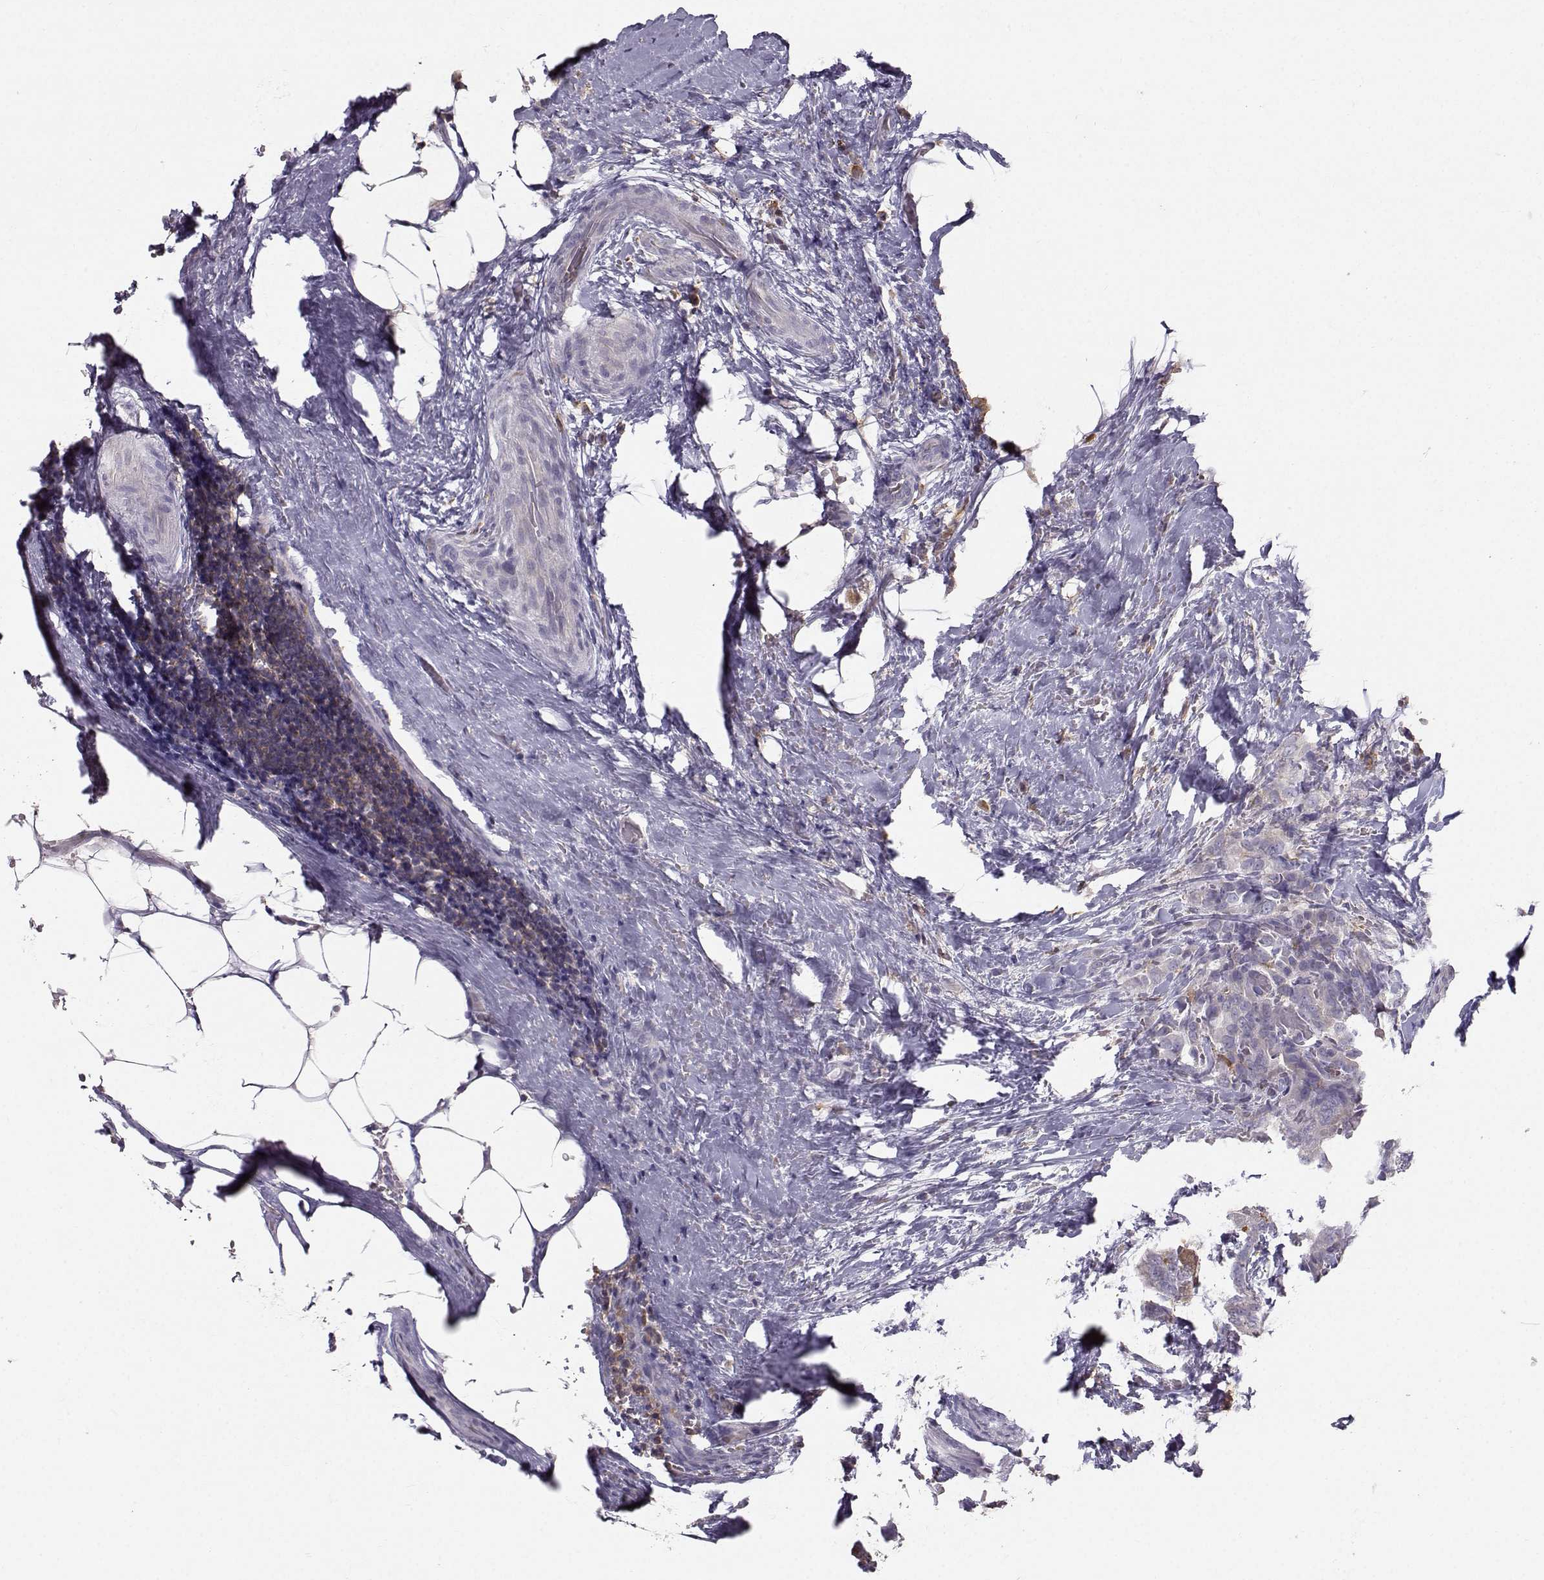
{"staining": {"intensity": "negative", "quantity": "none", "location": "none"}, "tissue": "thyroid cancer", "cell_type": "Tumor cells", "image_type": "cancer", "snomed": [{"axis": "morphology", "description": "Papillary adenocarcinoma, NOS"}, {"axis": "topography", "description": "Thyroid gland"}], "caption": "IHC of thyroid cancer (papillary adenocarcinoma) shows no staining in tumor cells.", "gene": "ZBTB32", "patient": {"sex": "male", "age": 61}}